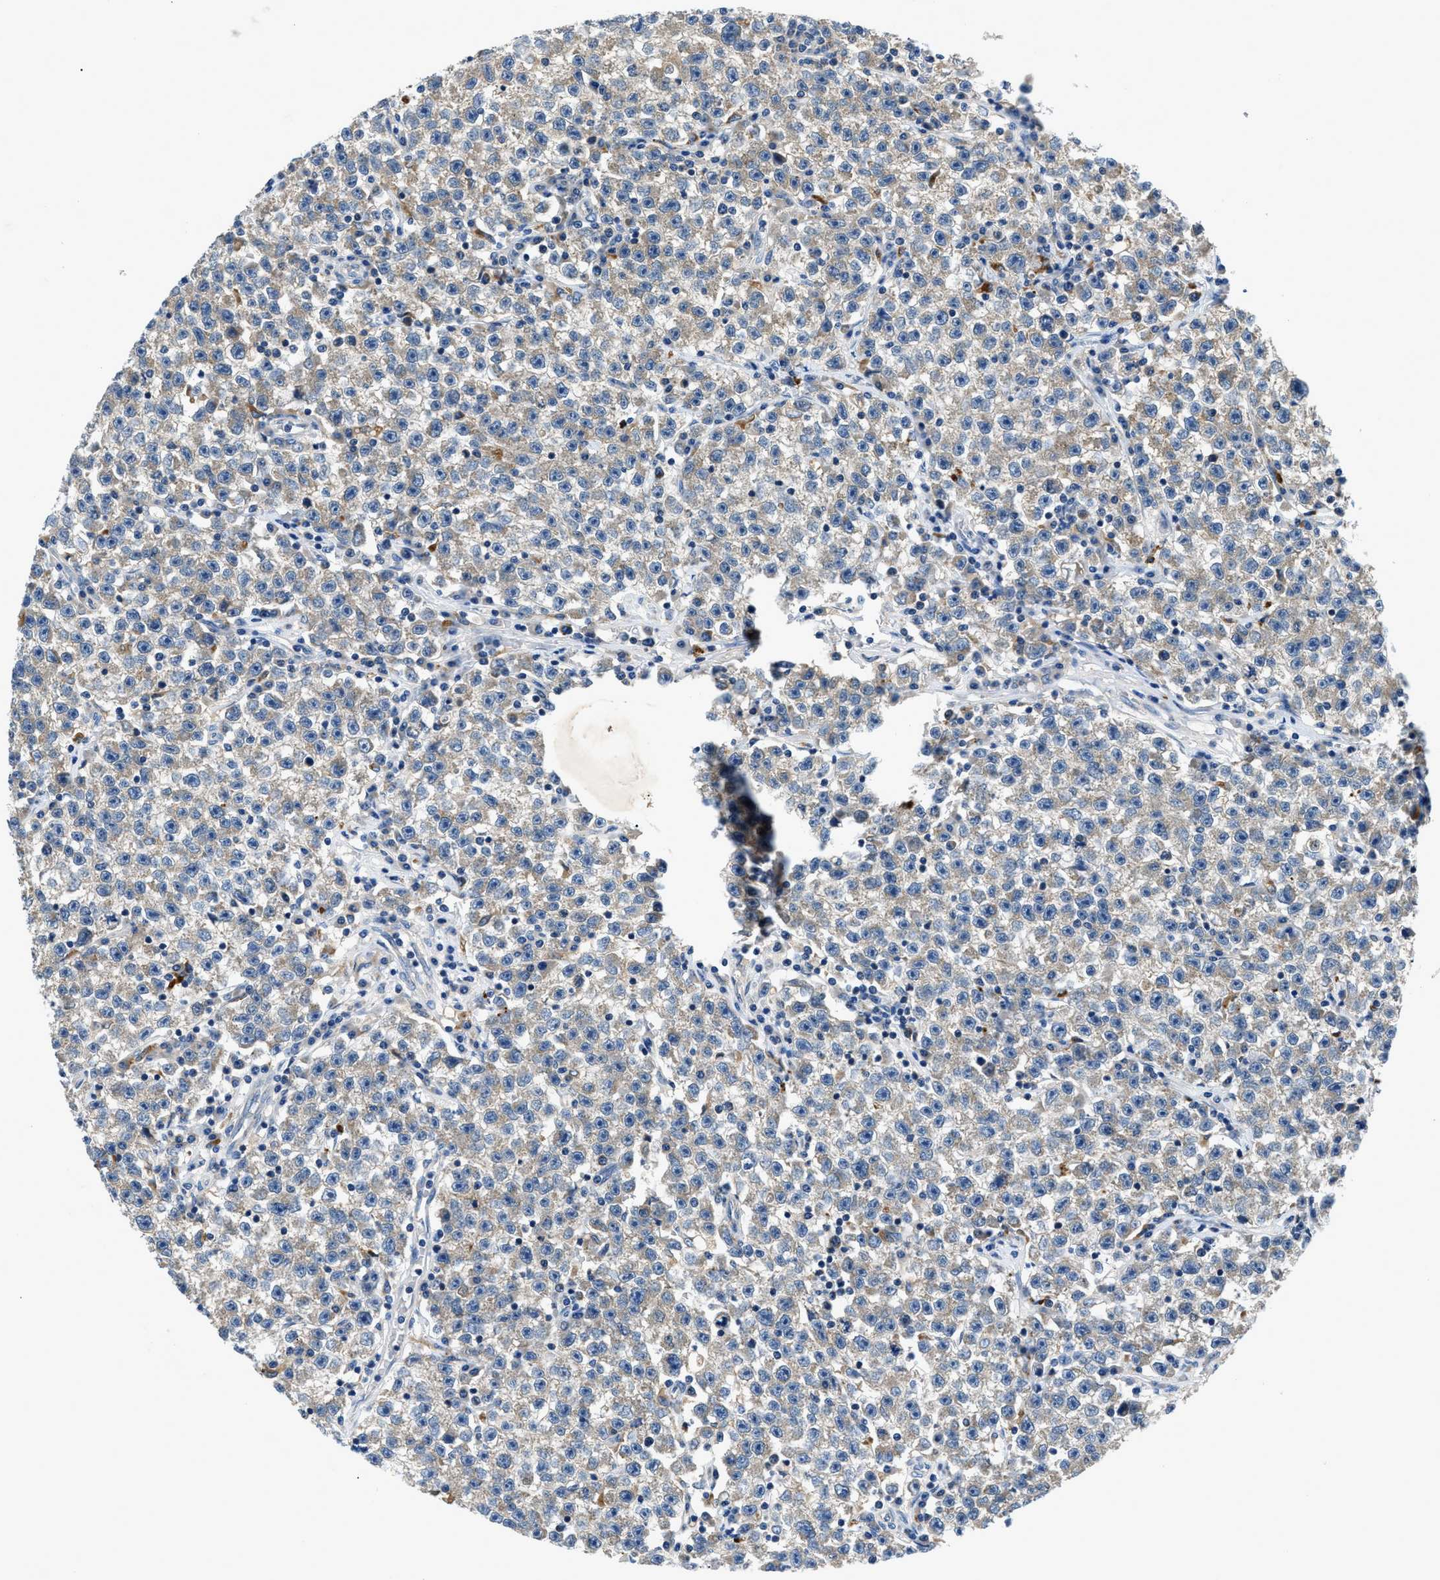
{"staining": {"intensity": "weak", "quantity": "25%-75%", "location": "cytoplasmic/membranous"}, "tissue": "testis cancer", "cell_type": "Tumor cells", "image_type": "cancer", "snomed": [{"axis": "morphology", "description": "Seminoma, NOS"}, {"axis": "topography", "description": "Testis"}], "caption": "A brown stain shows weak cytoplasmic/membranous positivity of a protein in testis cancer tumor cells.", "gene": "ADGRE3", "patient": {"sex": "male", "age": 22}}